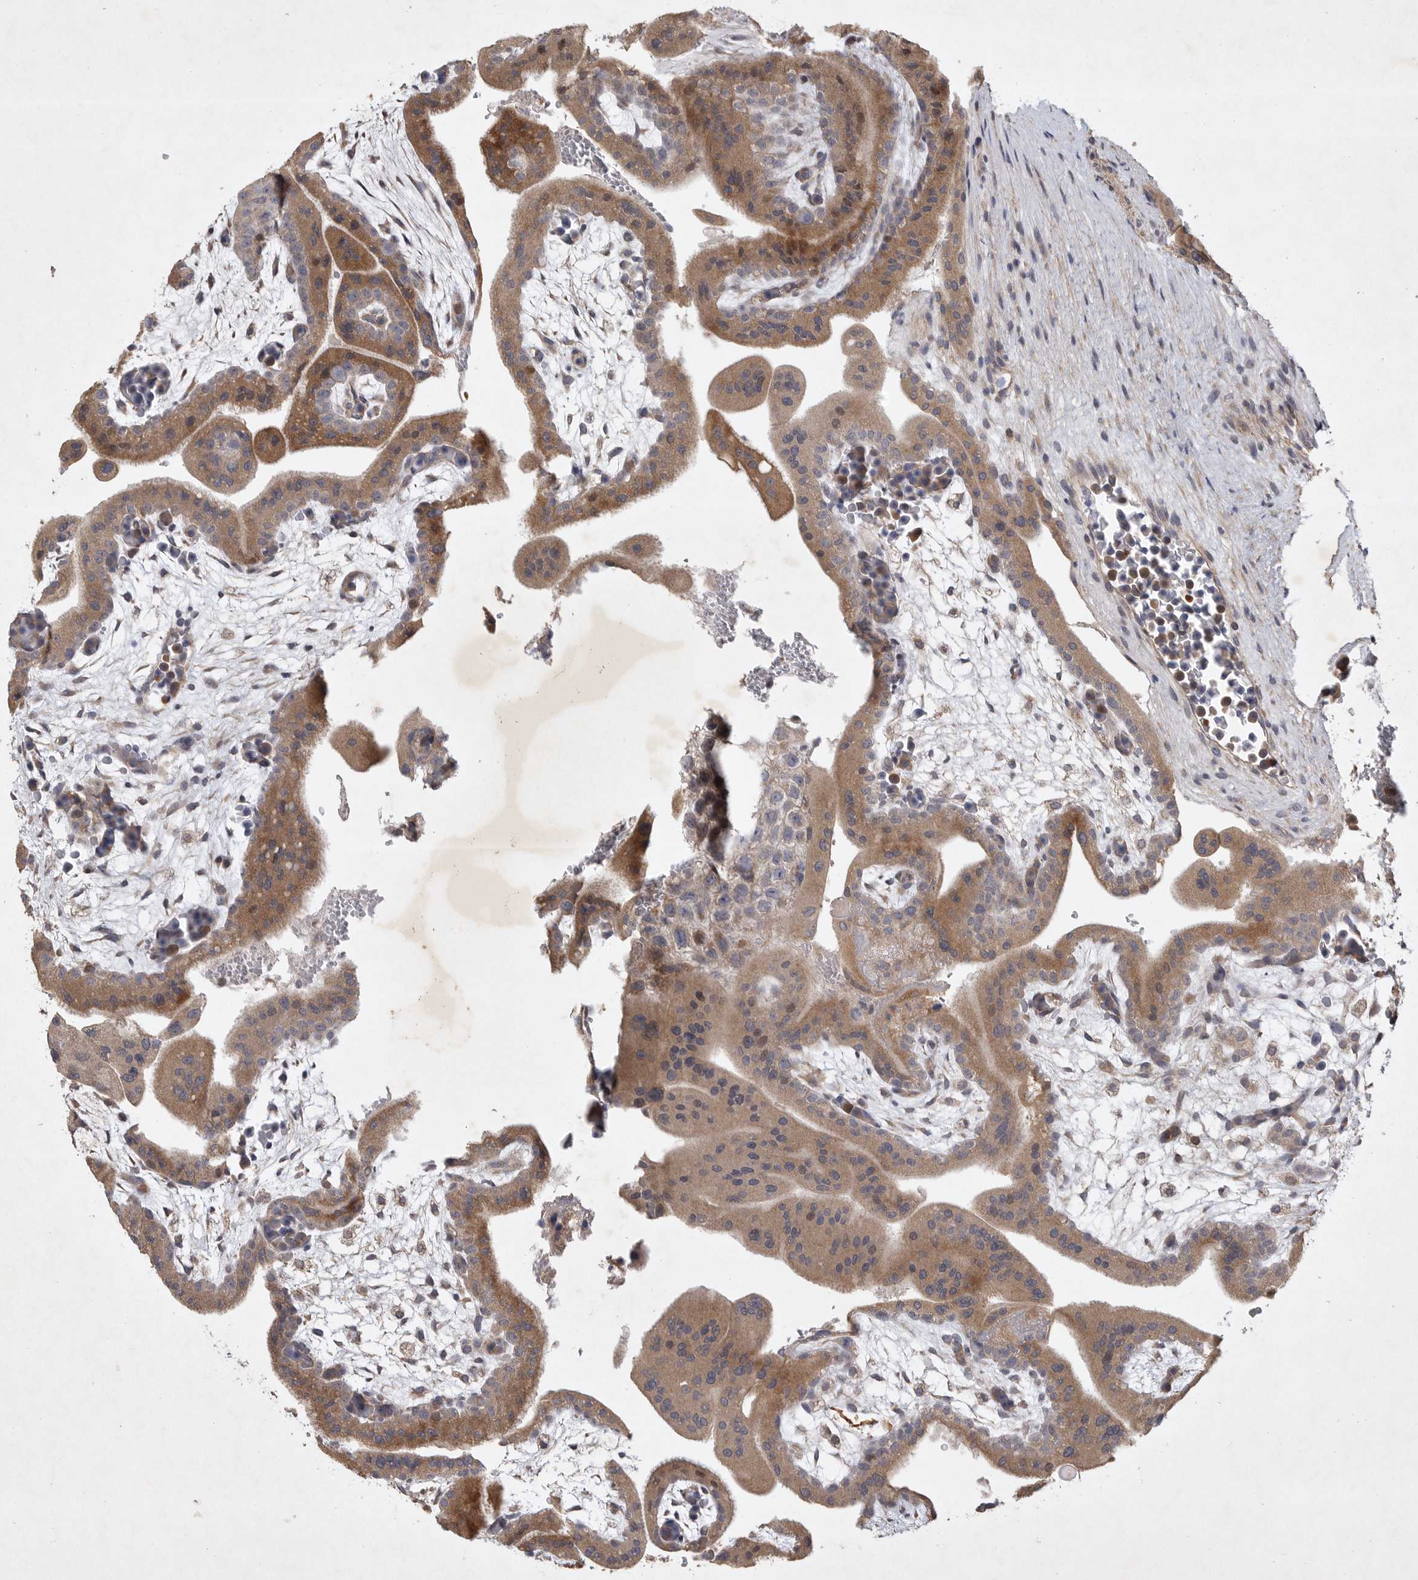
{"staining": {"intensity": "moderate", "quantity": ">75%", "location": "cytoplasmic/membranous"}, "tissue": "placenta", "cell_type": "Decidual cells", "image_type": "normal", "snomed": [{"axis": "morphology", "description": "Normal tissue, NOS"}, {"axis": "topography", "description": "Placenta"}], "caption": "Immunohistochemistry (DAB (3,3'-diaminobenzidine)) staining of unremarkable human placenta shows moderate cytoplasmic/membranous protein expression in approximately >75% of decidual cells. (DAB IHC, brown staining for protein, blue staining for nuclei).", "gene": "EDEM3", "patient": {"sex": "female", "age": 35}}